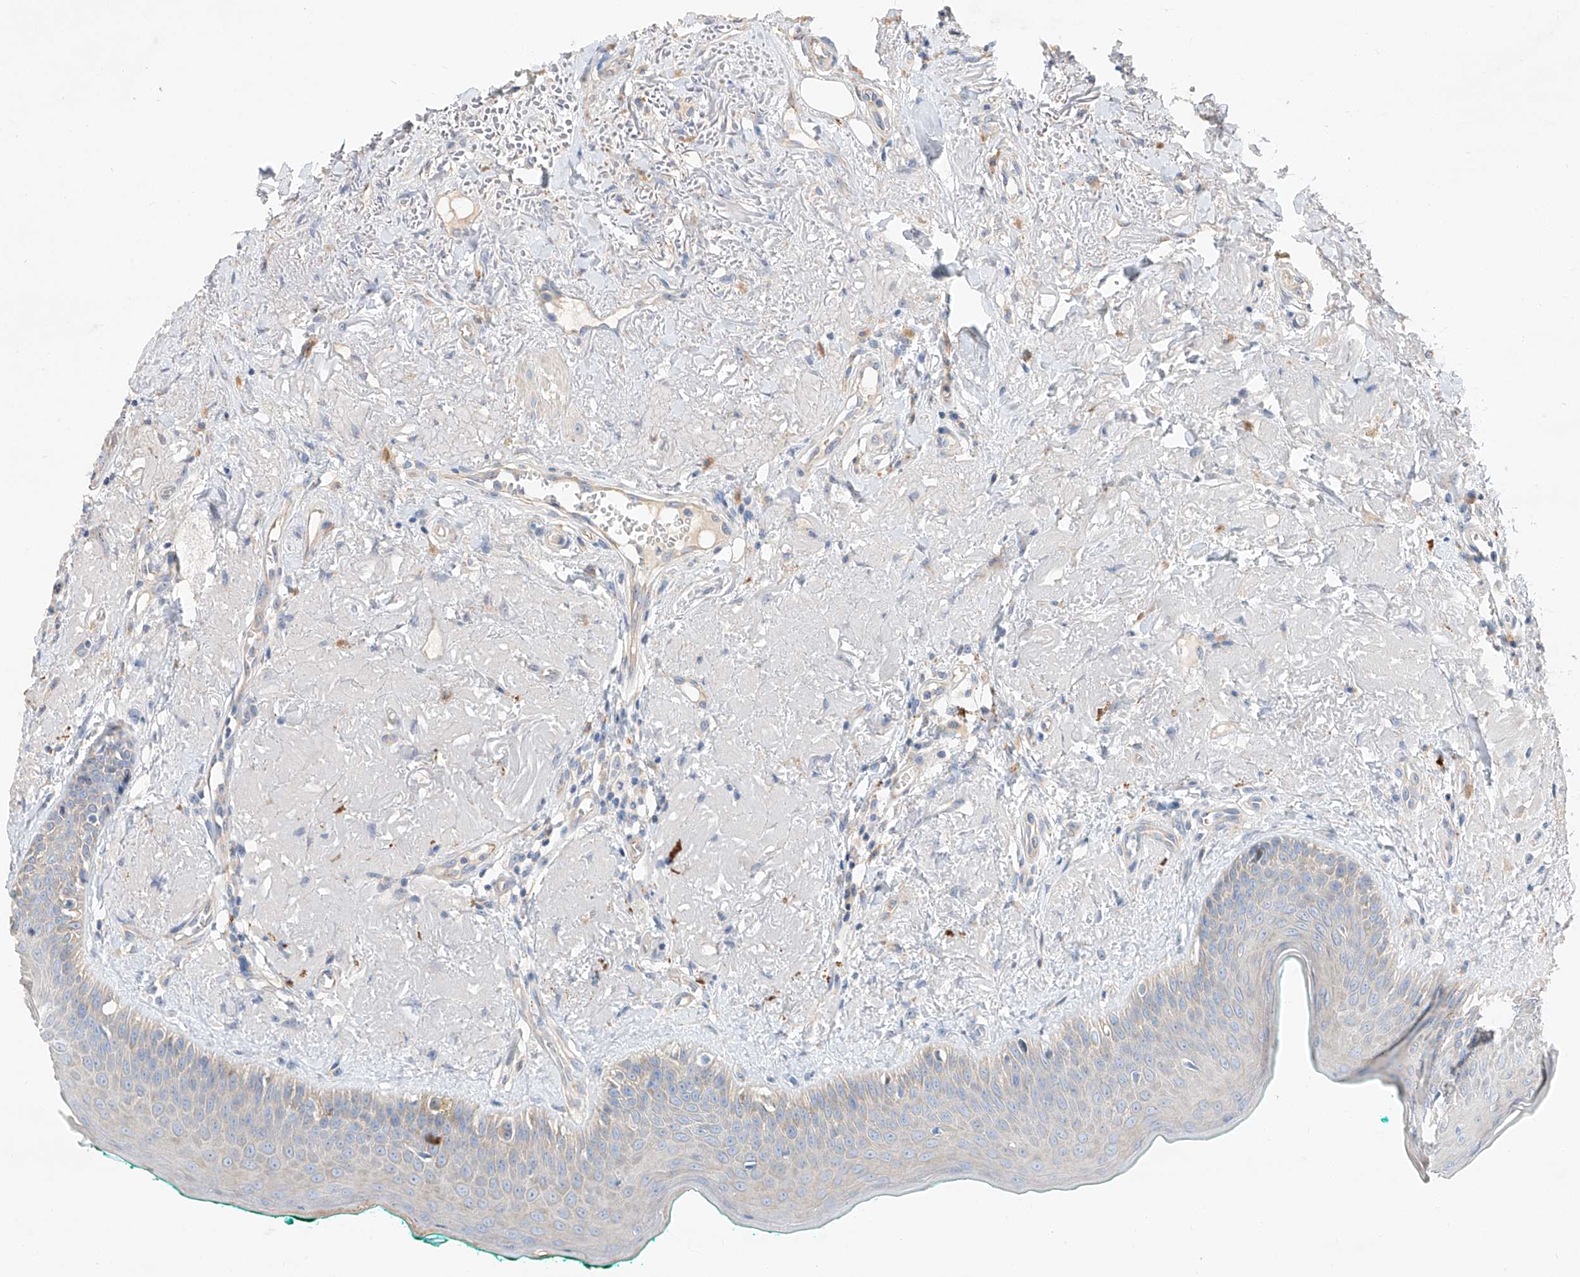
{"staining": {"intensity": "negative", "quantity": "none", "location": "none"}, "tissue": "oral mucosa", "cell_type": "Squamous epithelial cells", "image_type": "normal", "snomed": [{"axis": "morphology", "description": "Normal tissue, NOS"}, {"axis": "topography", "description": "Oral tissue"}], "caption": "Immunohistochemical staining of unremarkable human oral mucosa exhibits no significant staining in squamous epithelial cells.", "gene": "DIRAS3", "patient": {"sex": "female", "age": 70}}